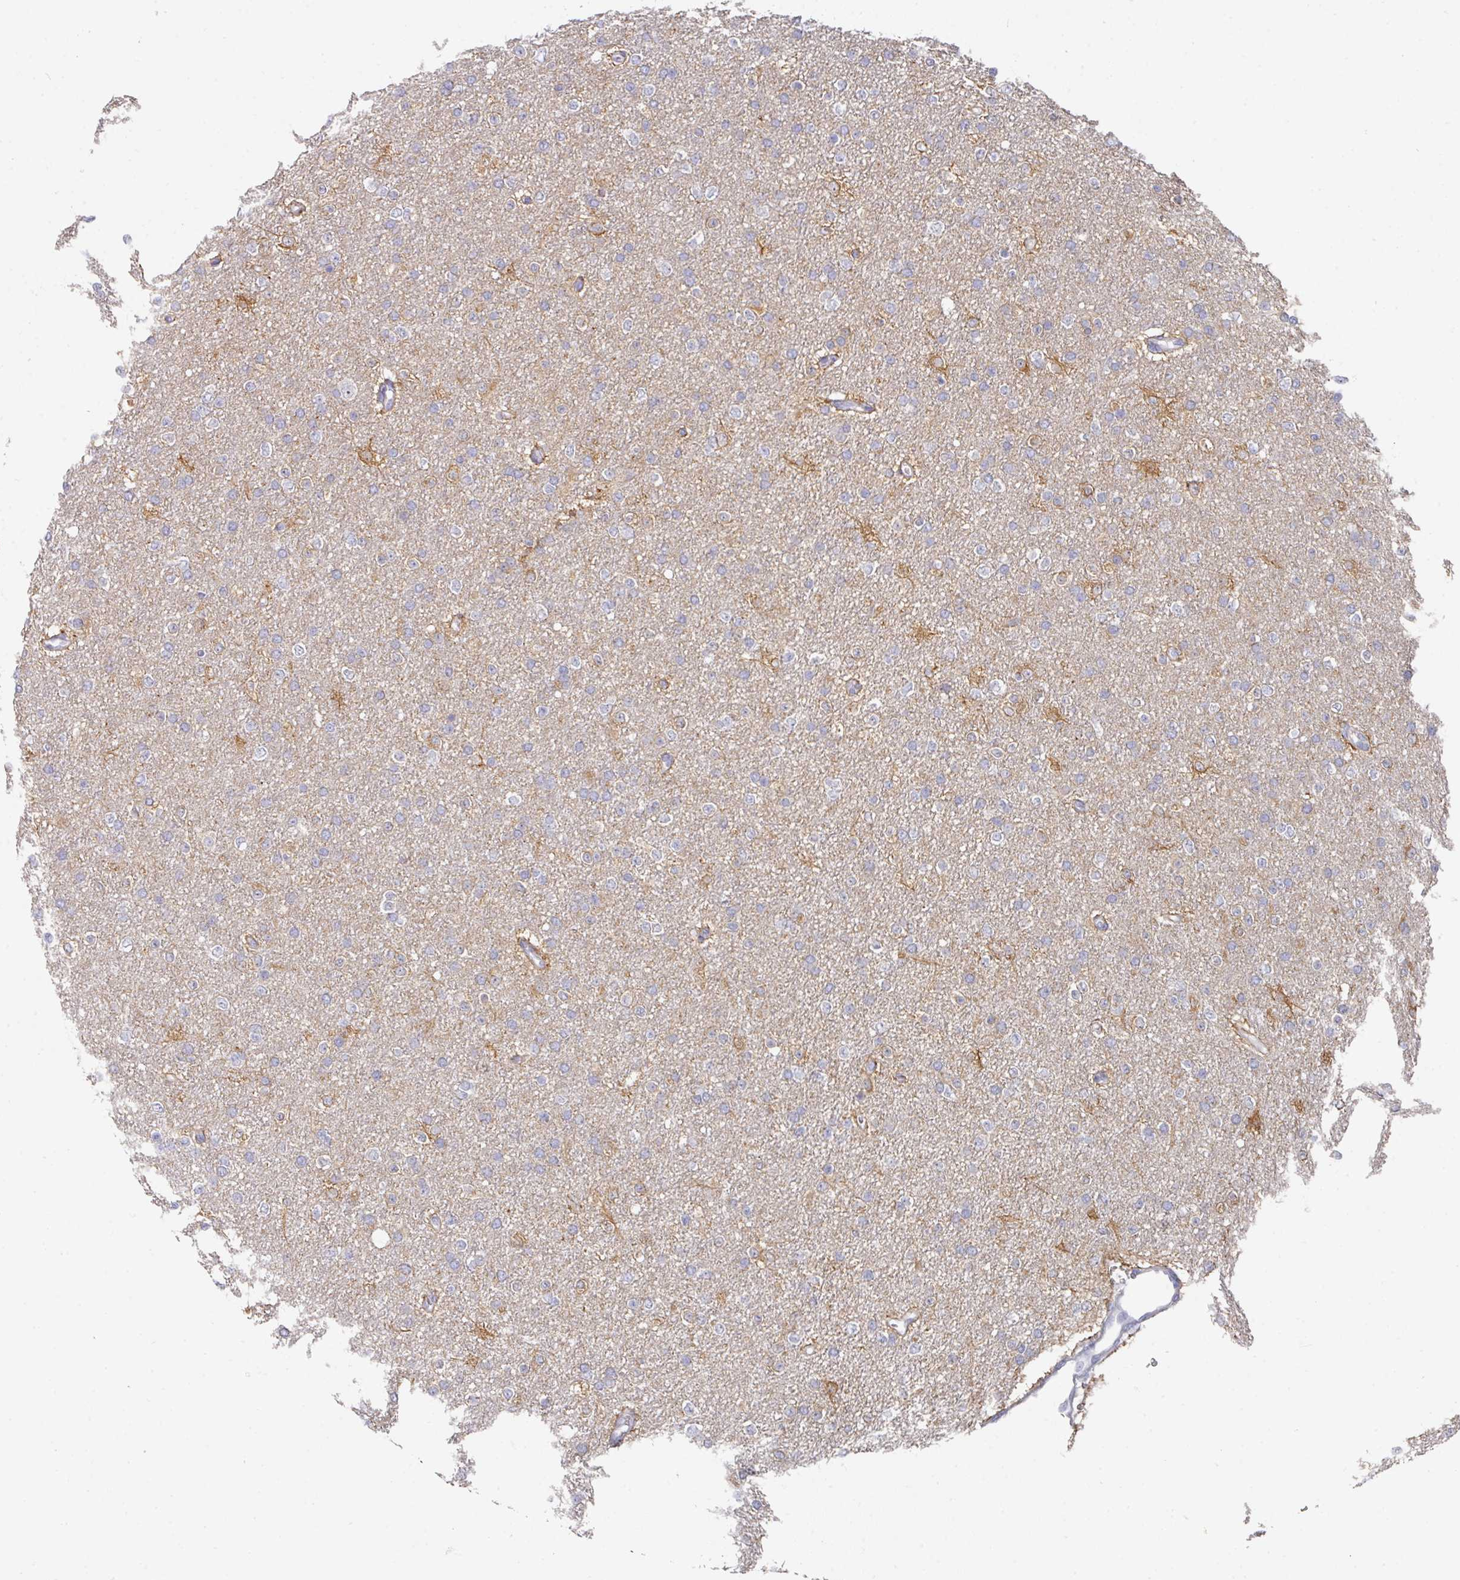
{"staining": {"intensity": "moderate", "quantity": "<25%", "location": "cytoplasmic/membranous"}, "tissue": "glioma", "cell_type": "Tumor cells", "image_type": "cancer", "snomed": [{"axis": "morphology", "description": "Glioma, malignant, Low grade"}, {"axis": "topography", "description": "Brain"}], "caption": "Brown immunohistochemical staining in human glioma exhibits moderate cytoplasmic/membranous staining in approximately <25% of tumor cells.", "gene": "NT5C1A", "patient": {"sex": "female", "age": 34}}